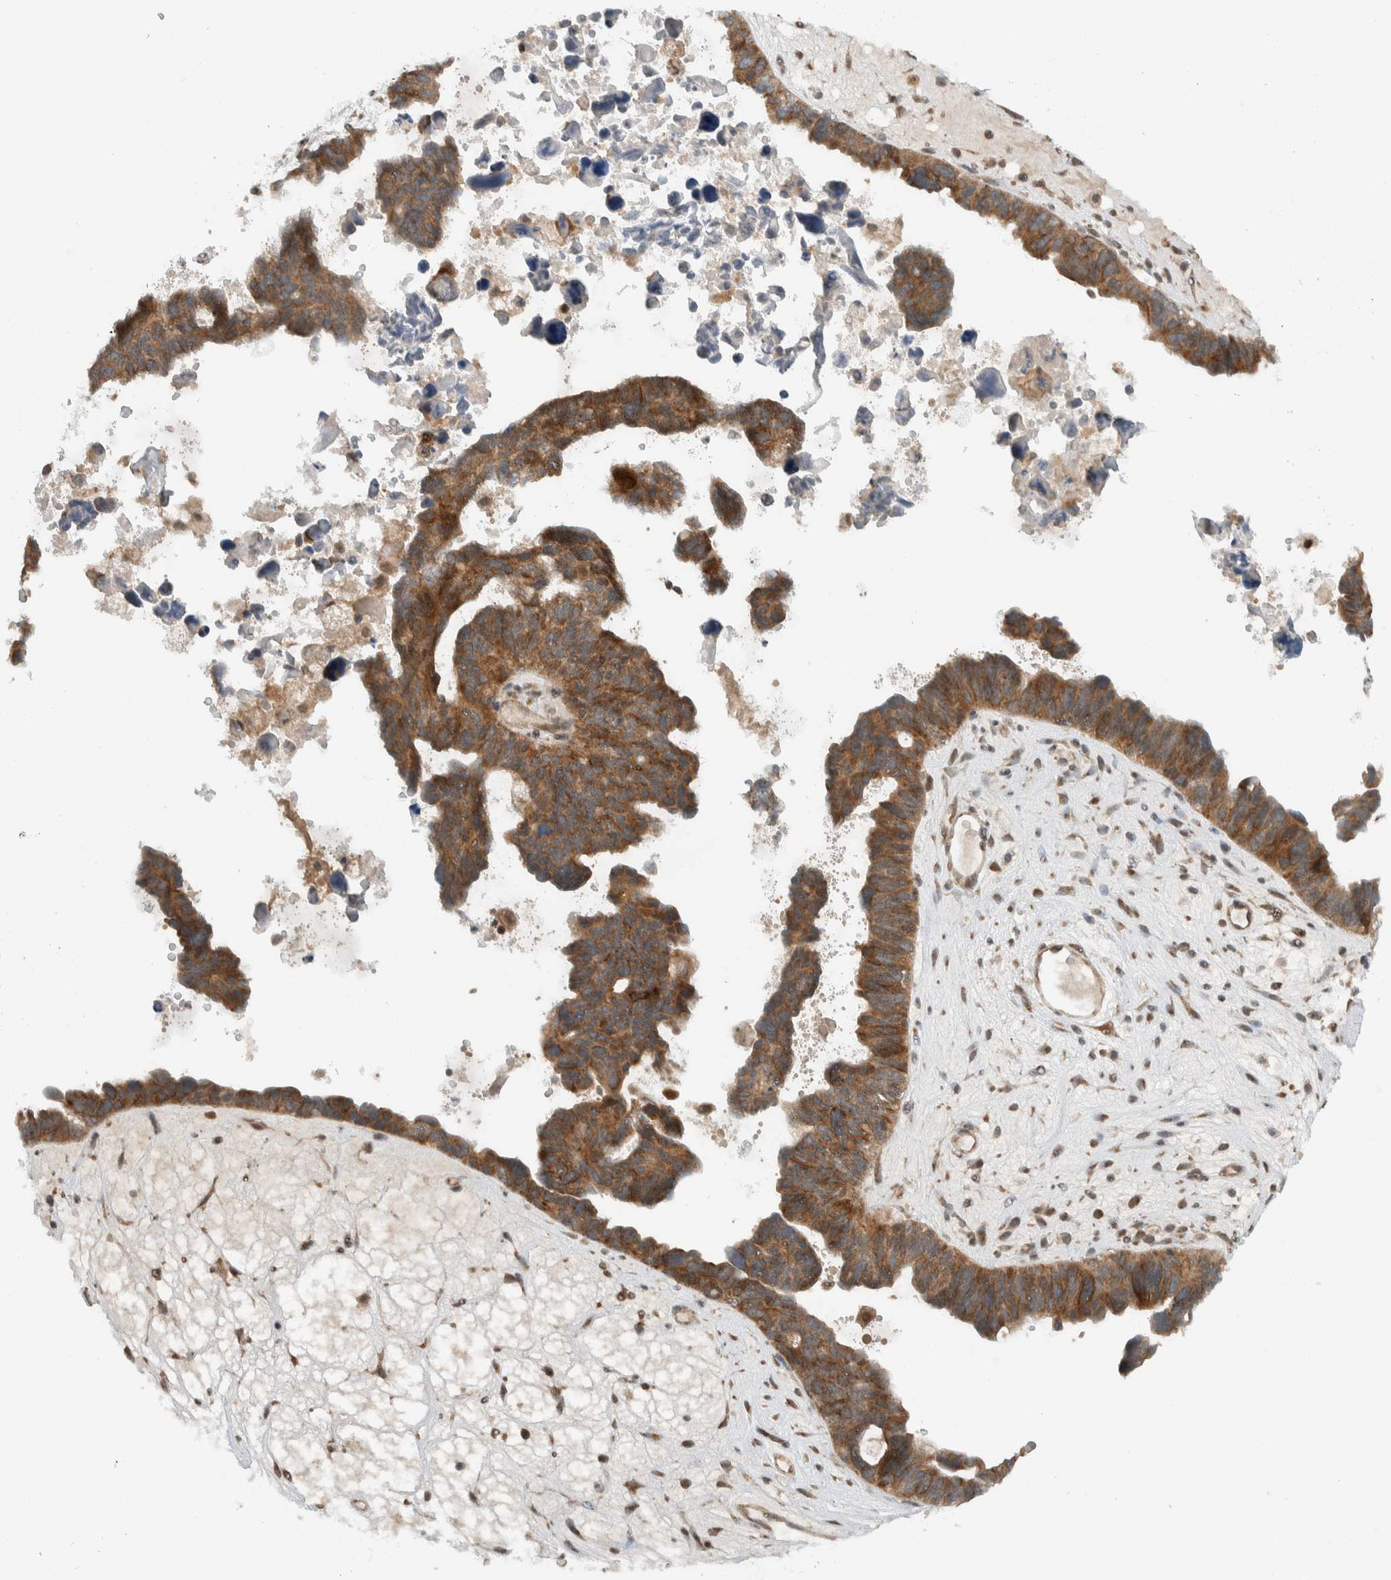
{"staining": {"intensity": "moderate", "quantity": ">75%", "location": "cytoplasmic/membranous"}, "tissue": "ovarian cancer", "cell_type": "Tumor cells", "image_type": "cancer", "snomed": [{"axis": "morphology", "description": "Cystadenocarcinoma, serous, NOS"}, {"axis": "topography", "description": "Ovary"}], "caption": "Protein analysis of ovarian serous cystadenocarcinoma tissue exhibits moderate cytoplasmic/membranous positivity in about >75% of tumor cells. (Stains: DAB in brown, nuclei in blue, Microscopy: brightfield microscopy at high magnification).", "gene": "KLHL6", "patient": {"sex": "female", "age": 79}}